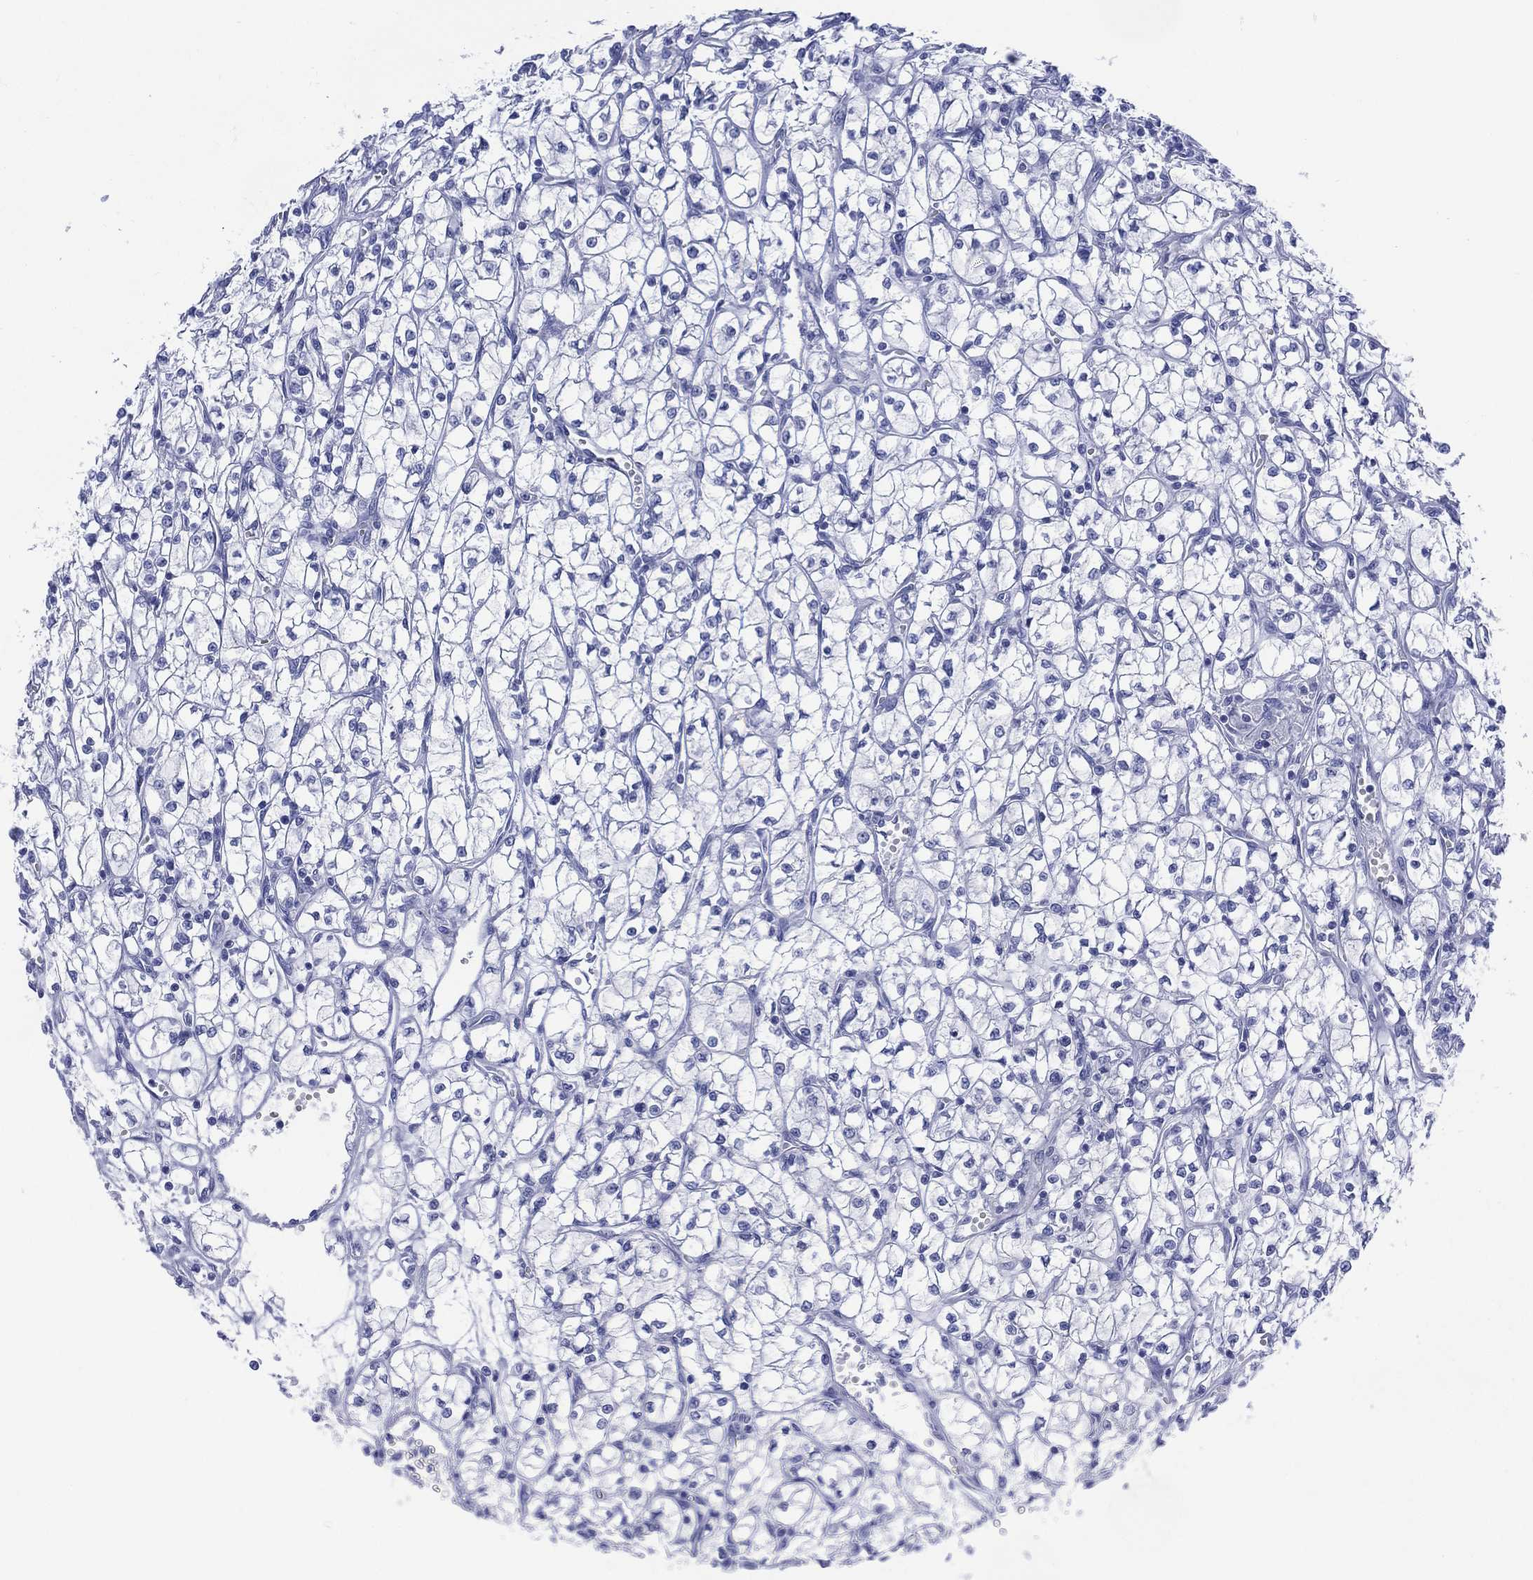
{"staining": {"intensity": "negative", "quantity": "none", "location": "none"}, "tissue": "renal cancer", "cell_type": "Tumor cells", "image_type": "cancer", "snomed": [{"axis": "morphology", "description": "Adenocarcinoma, NOS"}, {"axis": "topography", "description": "Kidney"}], "caption": "Human renal adenocarcinoma stained for a protein using IHC shows no expression in tumor cells.", "gene": "LRRD1", "patient": {"sex": "female", "age": 64}}